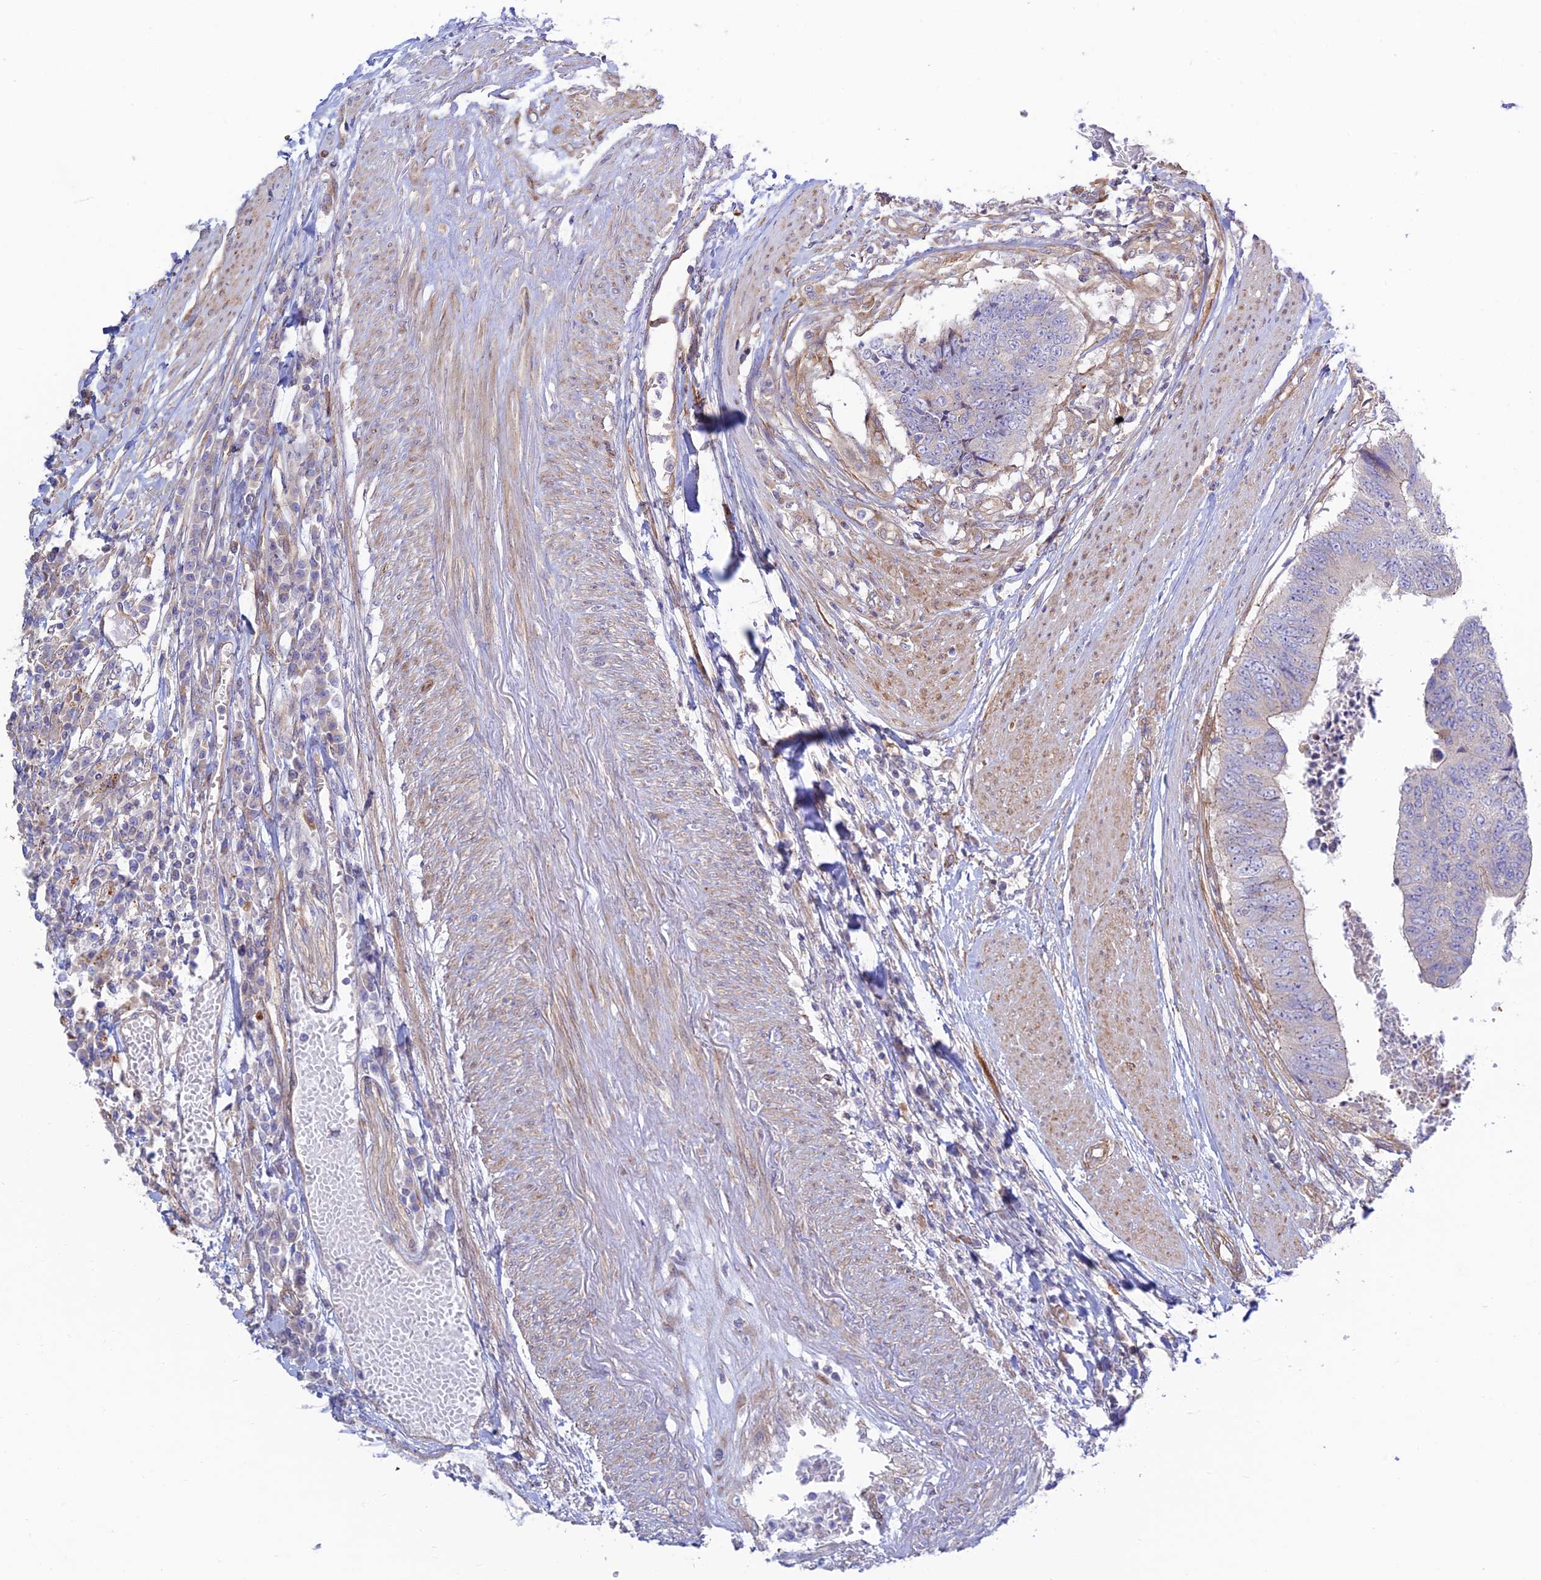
{"staining": {"intensity": "negative", "quantity": "none", "location": "none"}, "tissue": "colorectal cancer", "cell_type": "Tumor cells", "image_type": "cancer", "snomed": [{"axis": "morphology", "description": "Adenocarcinoma, NOS"}, {"axis": "topography", "description": "Rectum"}], "caption": "Tumor cells are negative for protein expression in human adenocarcinoma (colorectal). (Stains: DAB (3,3'-diaminobenzidine) immunohistochemistry (IHC) with hematoxylin counter stain, Microscopy: brightfield microscopy at high magnification).", "gene": "KCNAB1", "patient": {"sex": "male", "age": 84}}